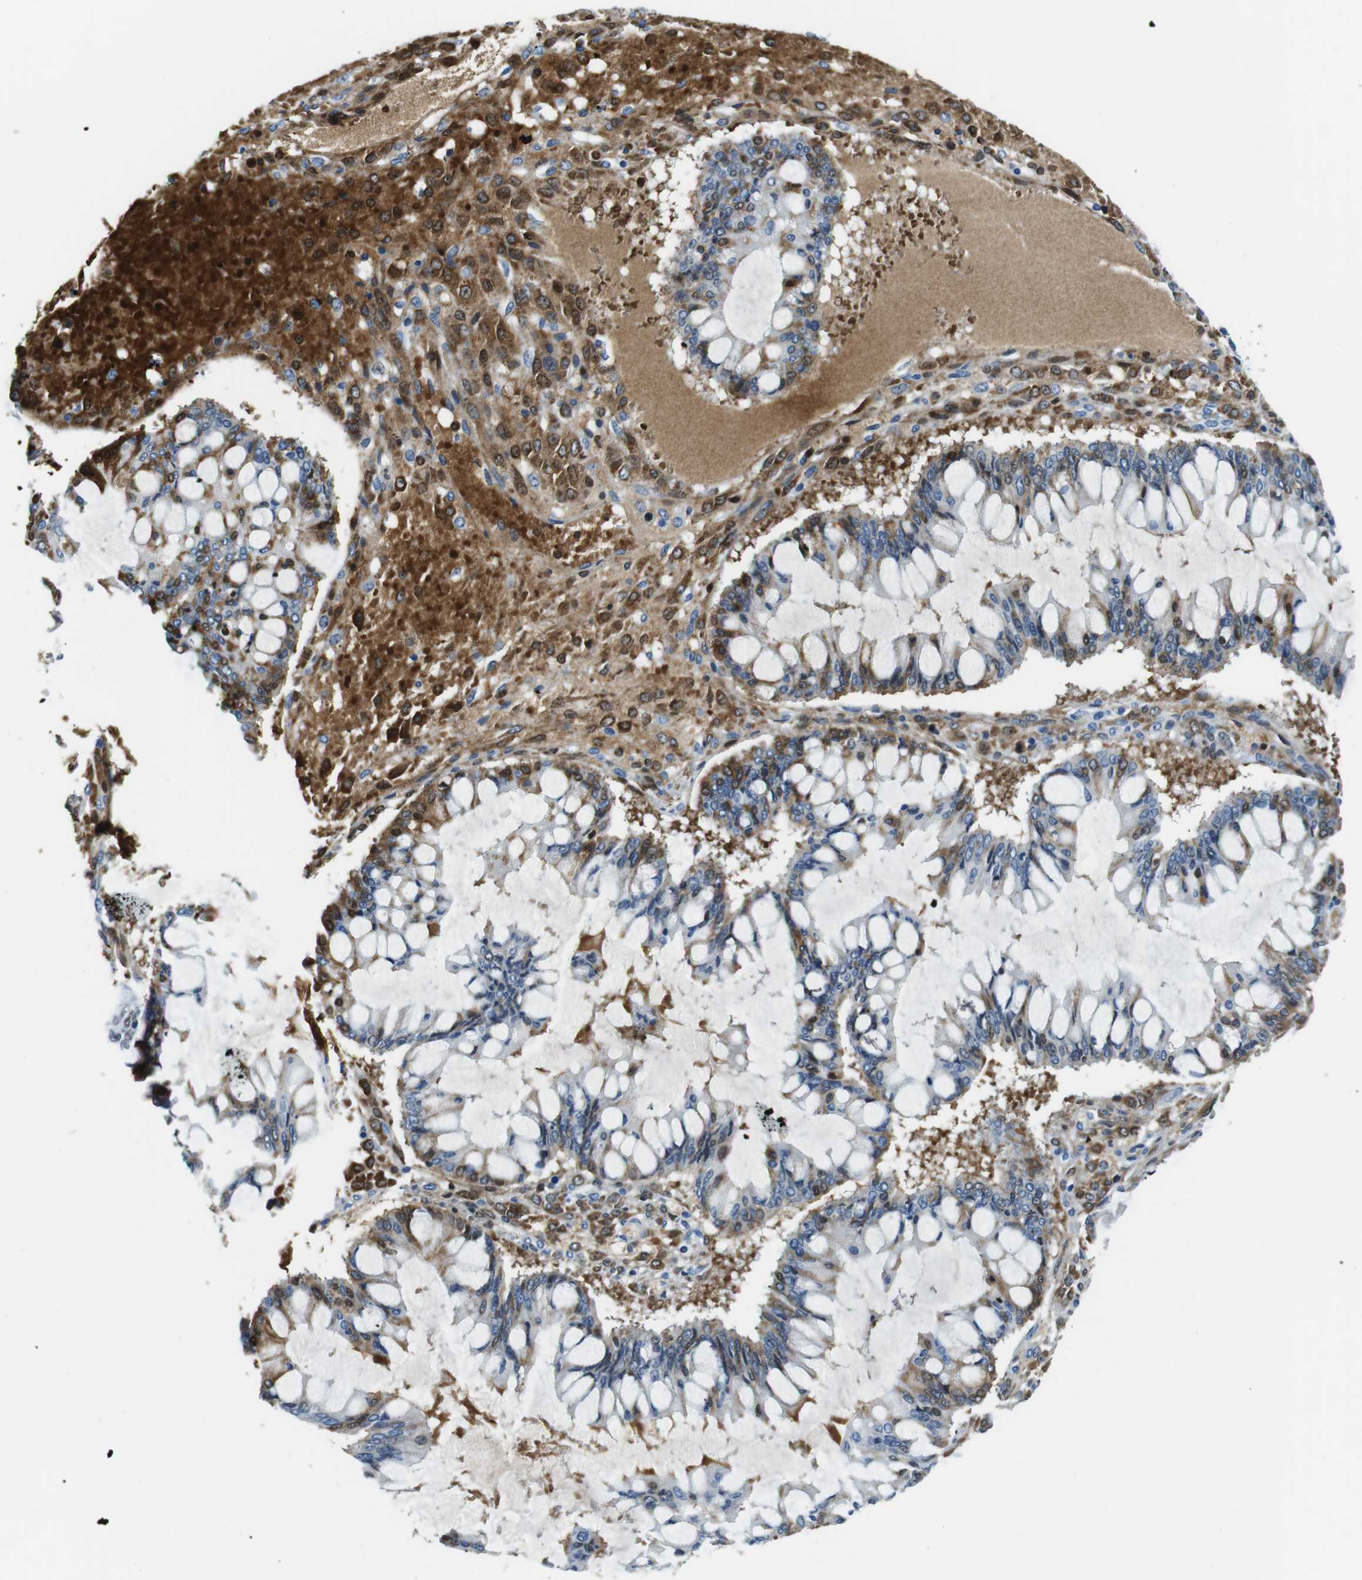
{"staining": {"intensity": "moderate", "quantity": ">75%", "location": "cytoplasmic/membranous,nuclear"}, "tissue": "ovarian cancer", "cell_type": "Tumor cells", "image_type": "cancer", "snomed": [{"axis": "morphology", "description": "Cystadenocarcinoma, mucinous, NOS"}, {"axis": "topography", "description": "Ovary"}], "caption": "A brown stain labels moderate cytoplasmic/membranous and nuclear expression of a protein in mucinous cystadenocarcinoma (ovarian) tumor cells.", "gene": "TFAP2C", "patient": {"sex": "female", "age": 73}}